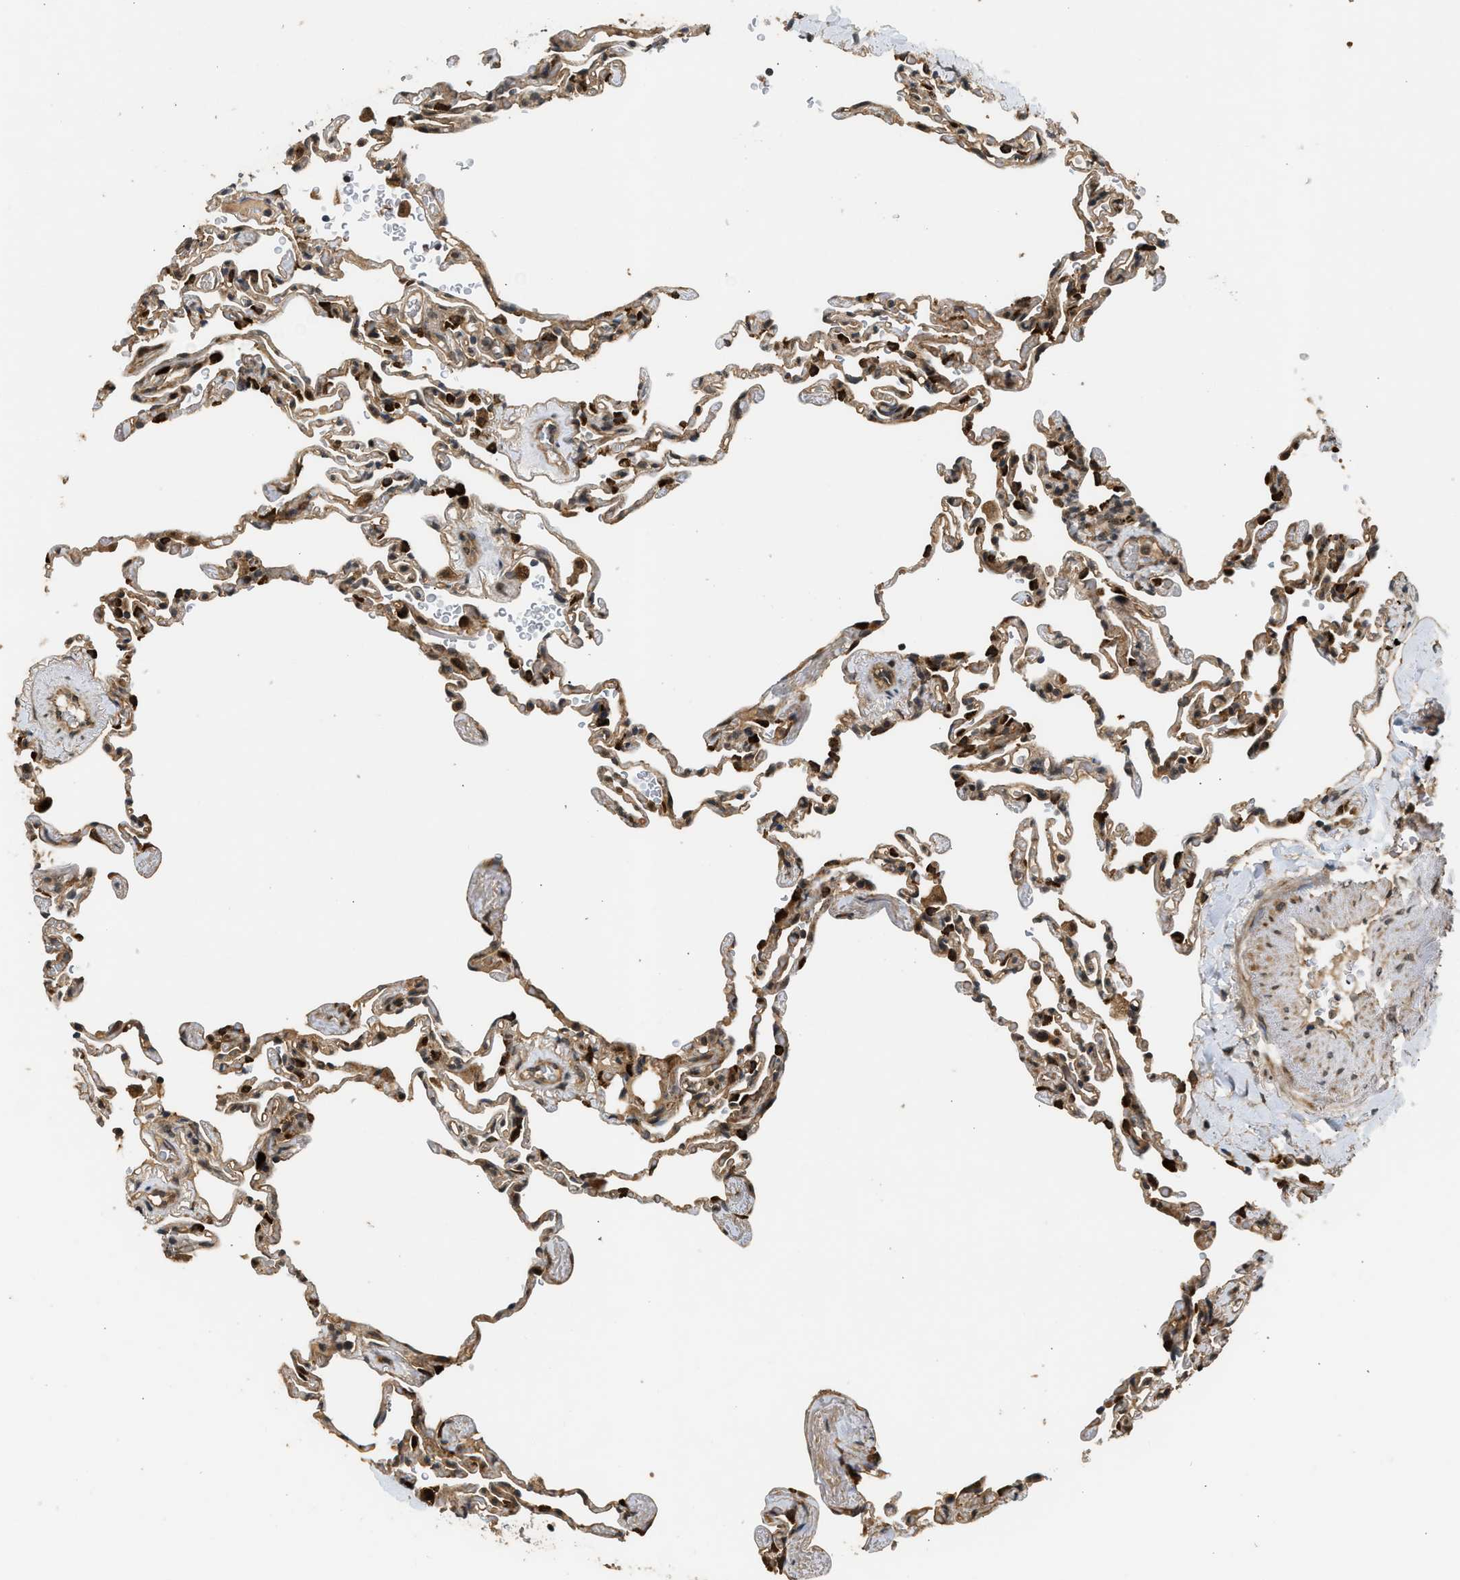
{"staining": {"intensity": "moderate", "quantity": "25%-75%", "location": "cytoplasmic/membranous,nuclear"}, "tissue": "lung", "cell_type": "Alveolar cells", "image_type": "normal", "snomed": [{"axis": "morphology", "description": "Normal tissue, NOS"}, {"axis": "topography", "description": "Lung"}], "caption": "Lung stained for a protein shows moderate cytoplasmic/membranous,nuclear positivity in alveolar cells.", "gene": "GET1", "patient": {"sex": "male", "age": 59}}